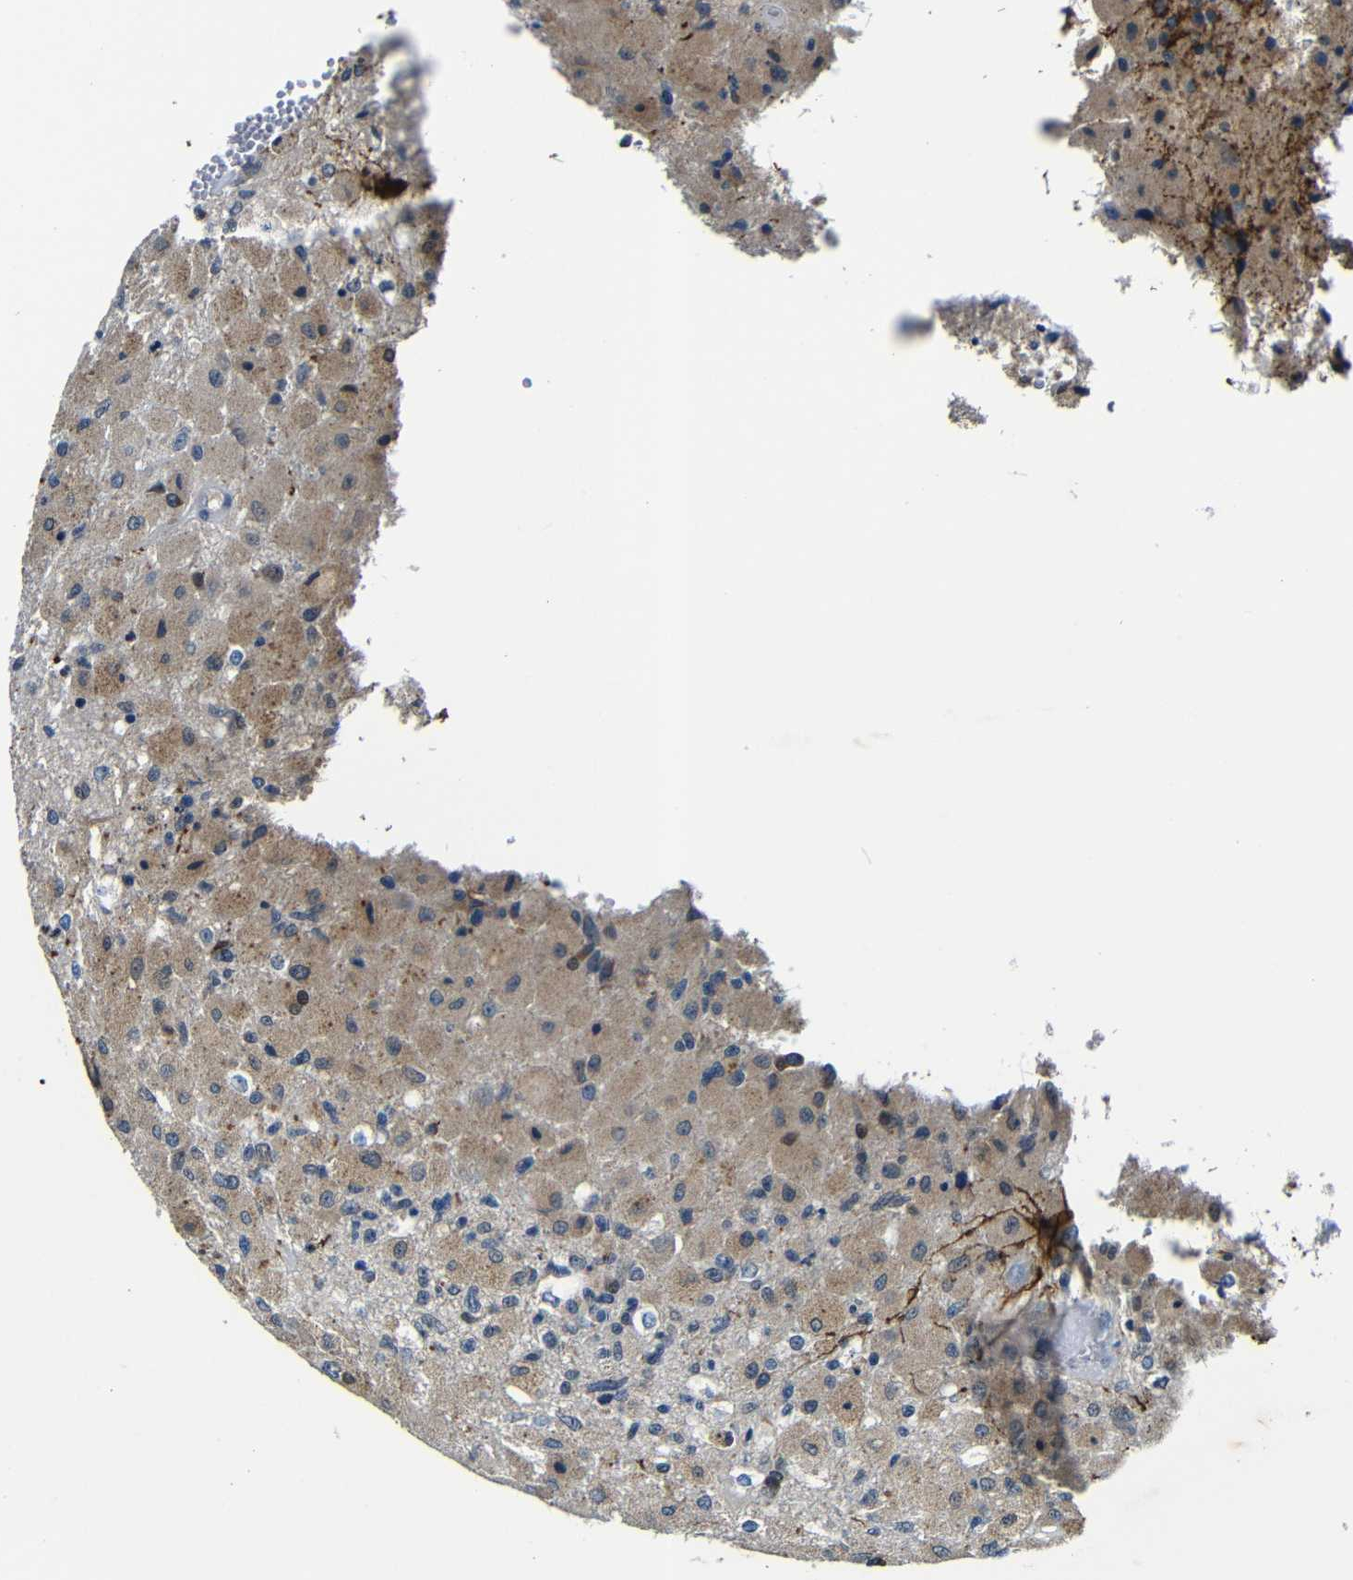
{"staining": {"intensity": "weak", "quantity": ">75%", "location": "cytoplasmic/membranous"}, "tissue": "glioma", "cell_type": "Tumor cells", "image_type": "cancer", "snomed": [{"axis": "morphology", "description": "Normal tissue, NOS"}, {"axis": "morphology", "description": "Glioma, malignant, High grade"}, {"axis": "topography", "description": "Cerebral cortex"}], "caption": "Glioma tissue demonstrates weak cytoplasmic/membranous expression in approximately >75% of tumor cells", "gene": "FKBP14", "patient": {"sex": "male", "age": 77}}